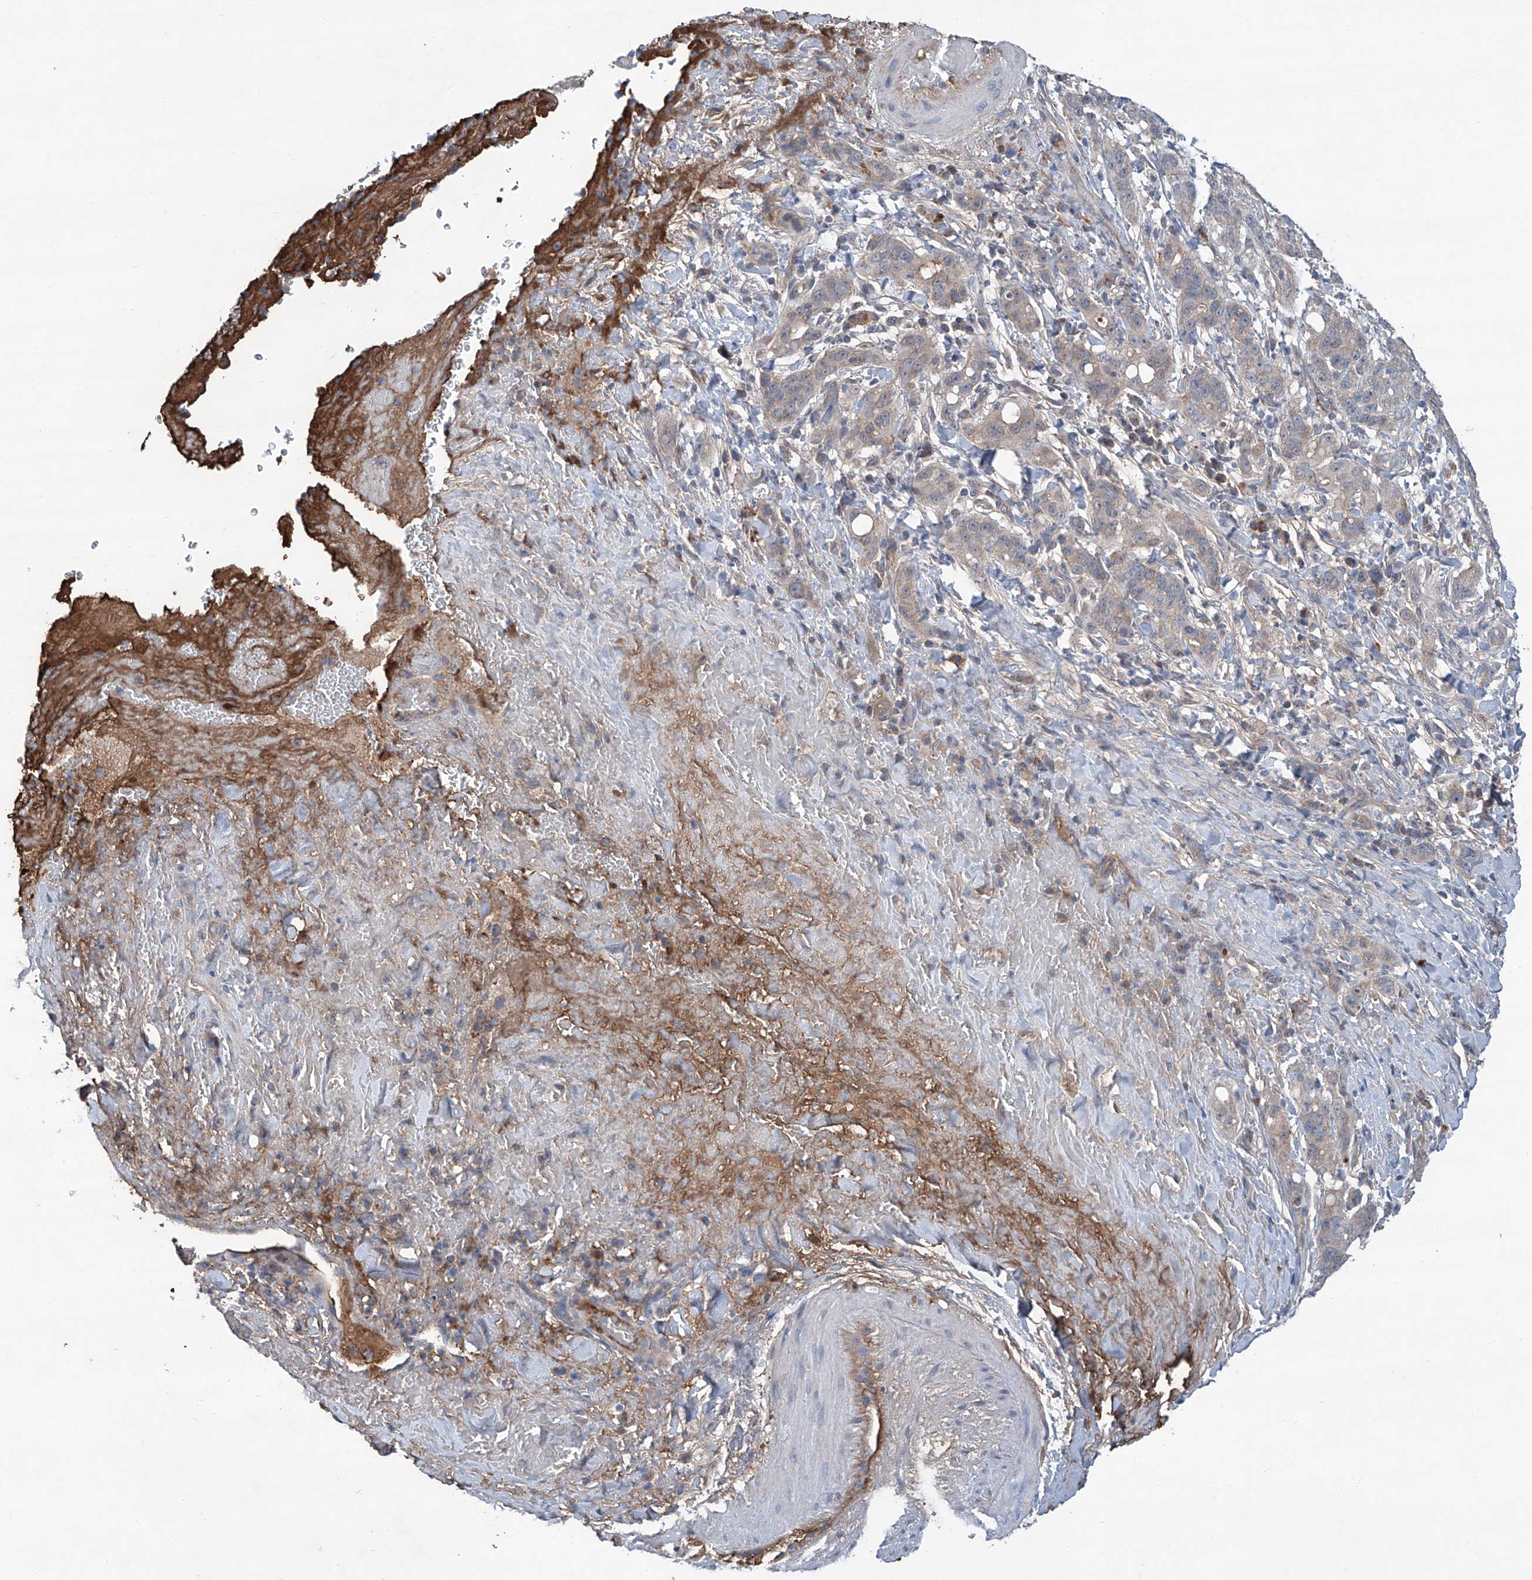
{"staining": {"intensity": "weak", "quantity": "<25%", "location": "cytoplasmic/membranous"}, "tissue": "liver cancer", "cell_type": "Tumor cells", "image_type": "cancer", "snomed": [{"axis": "morphology", "description": "Cholangiocarcinoma"}, {"axis": "topography", "description": "Liver"}], "caption": "Liver cholangiocarcinoma was stained to show a protein in brown. There is no significant staining in tumor cells.", "gene": "SIX4", "patient": {"sex": "female", "age": 38}}